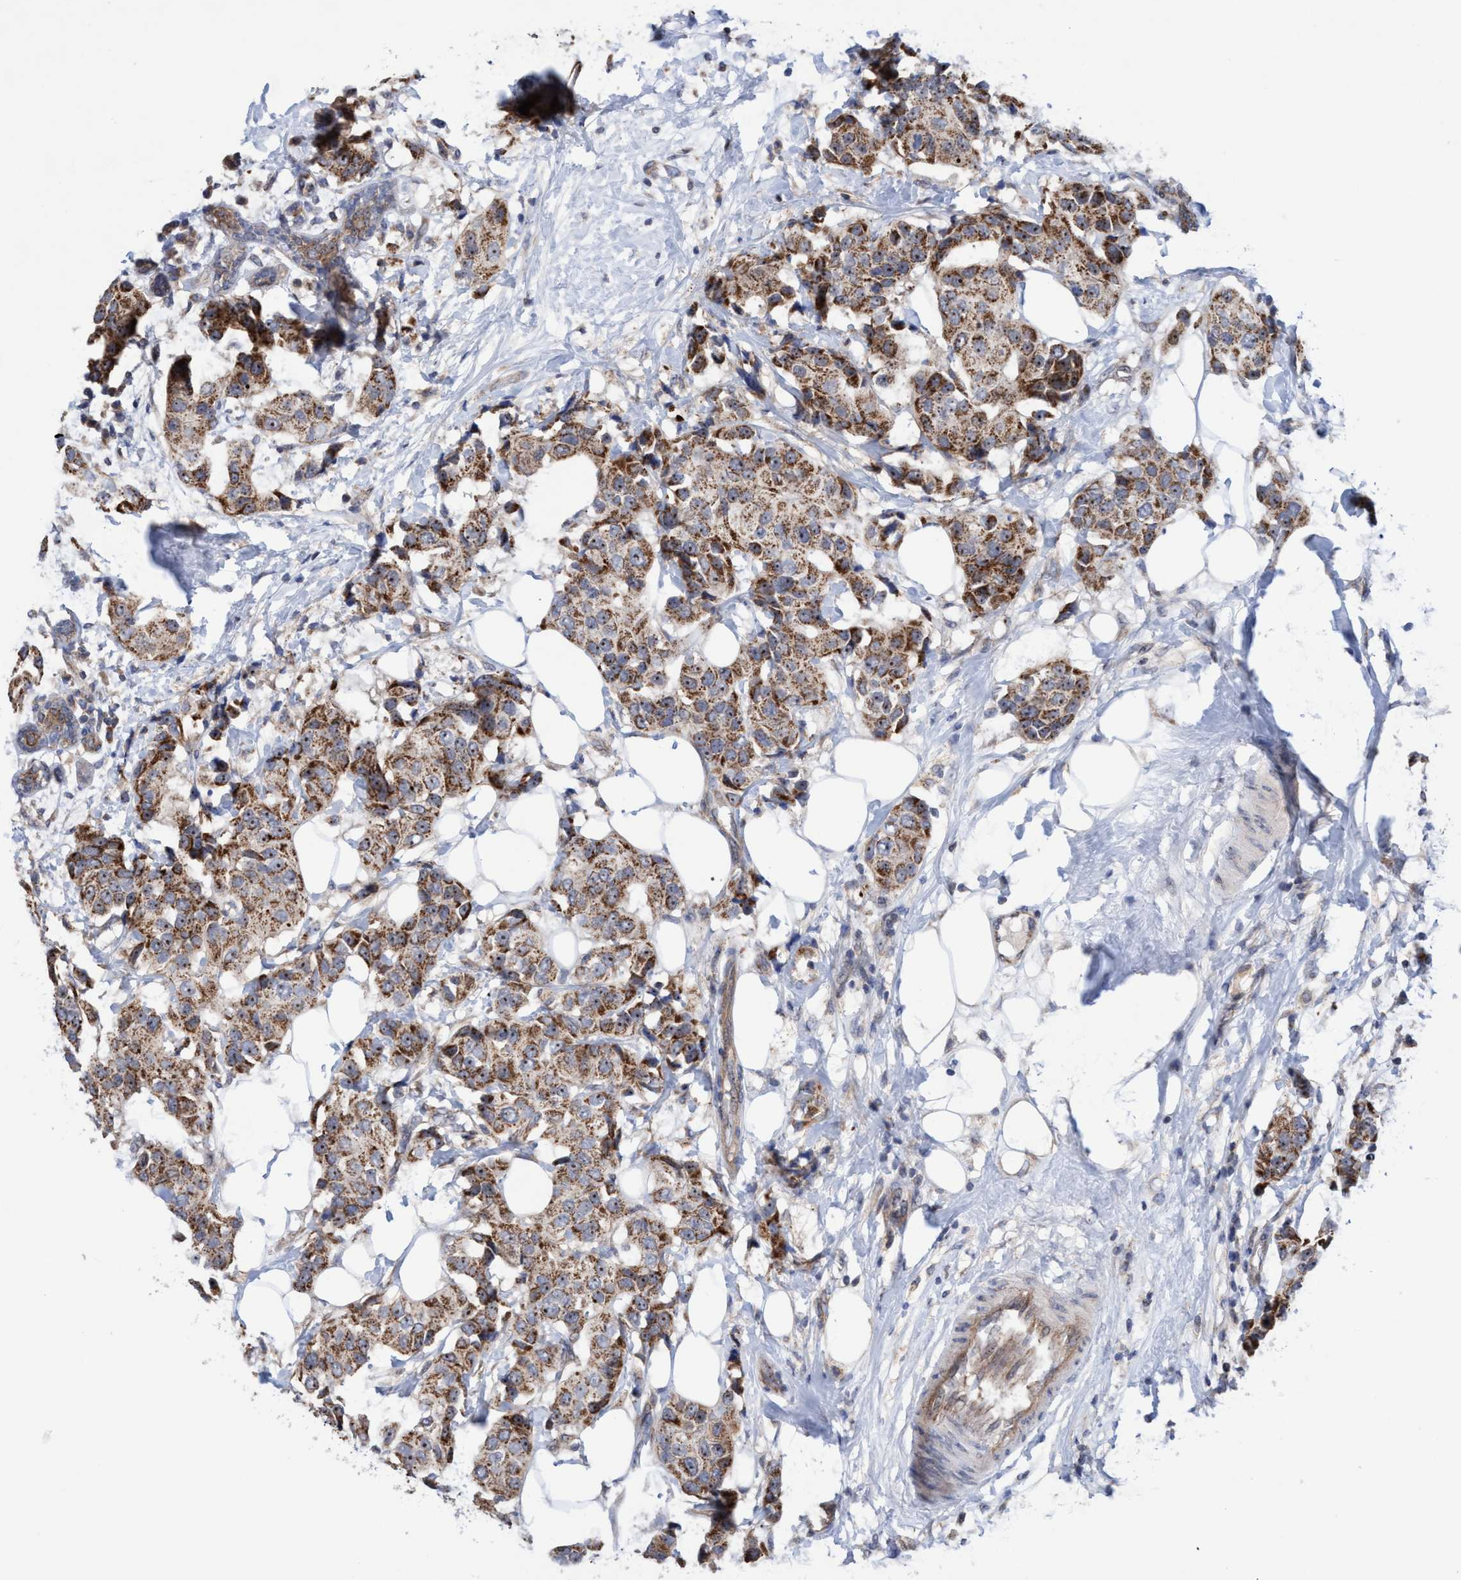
{"staining": {"intensity": "strong", "quantity": ">75%", "location": "cytoplasmic/membranous,nuclear"}, "tissue": "breast cancer", "cell_type": "Tumor cells", "image_type": "cancer", "snomed": [{"axis": "morphology", "description": "Normal tissue, NOS"}, {"axis": "morphology", "description": "Duct carcinoma"}, {"axis": "topography", "description": "Breast"}], "caption": "A brown stain highlights strong cytoplasmic/membranous and nuclear expression of a protein in breast infiltrating ductal carcinoma tumor cells. (brown staining indicates protein expression, while blue staining denotes nuclei).", "gene": "P2RY14", "patient": {"sex": "female", "age": 39}}